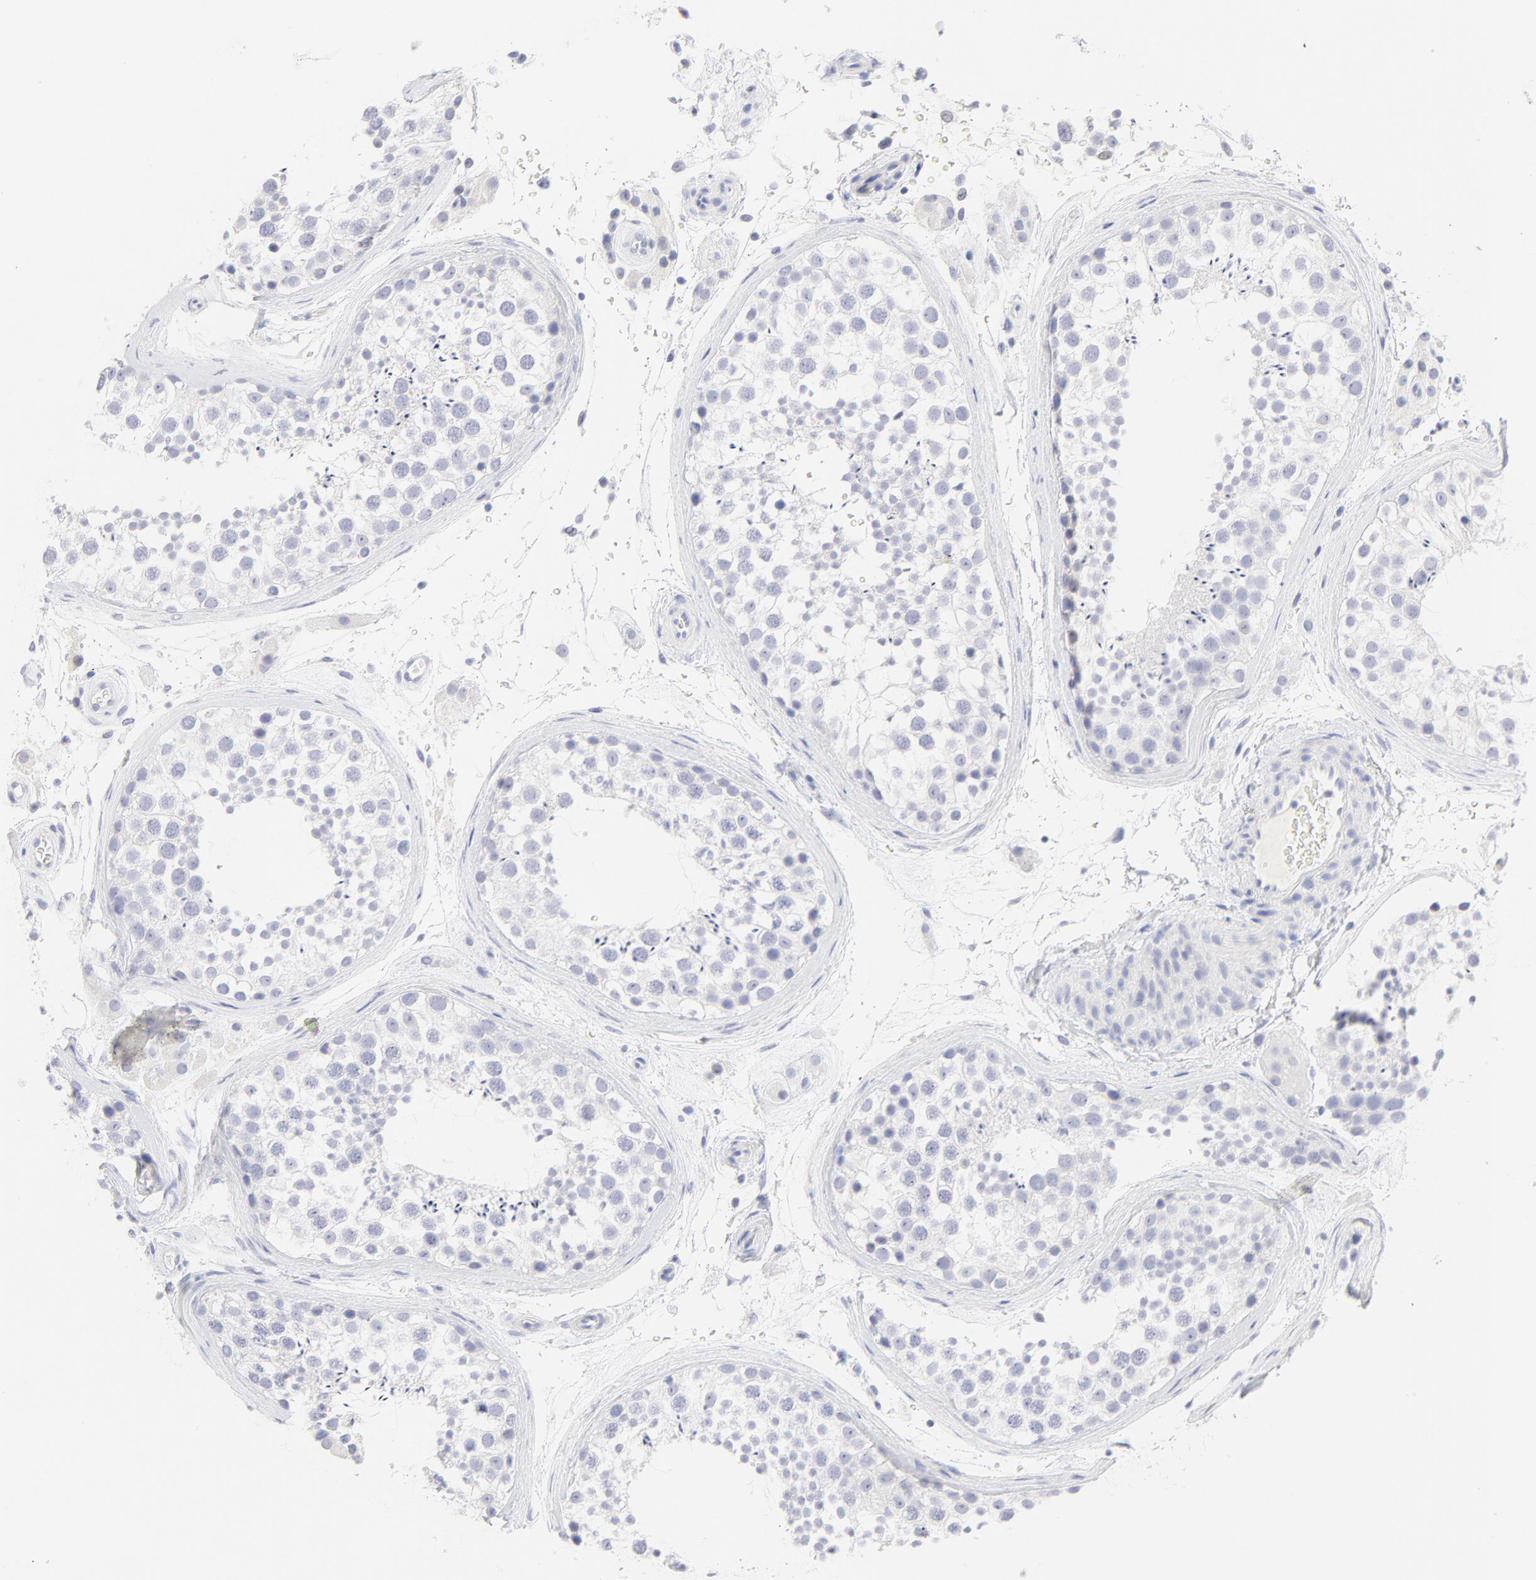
{"staining": {"intensity": "negative", "quantity": "none", "location": "none"}, "tissue": "testis", "cell_type": "Cells in seminiferous ducts", "image_type": "normal", "snomed": [{"axis": "morphology", "description": "Normal tissue, NOS"}, {"axis": "topography", "description": "Testis"}], "caption": "Unremarkable testis was stained to show a protein in brown. There is no significant expression in cells in seminiferous ducts. (Brightfield microscopy of DAB immunohistochemistry (IHC) at high magnification).", "gene": "ELF3", "patient": {"sex": "male", "age": 46}}